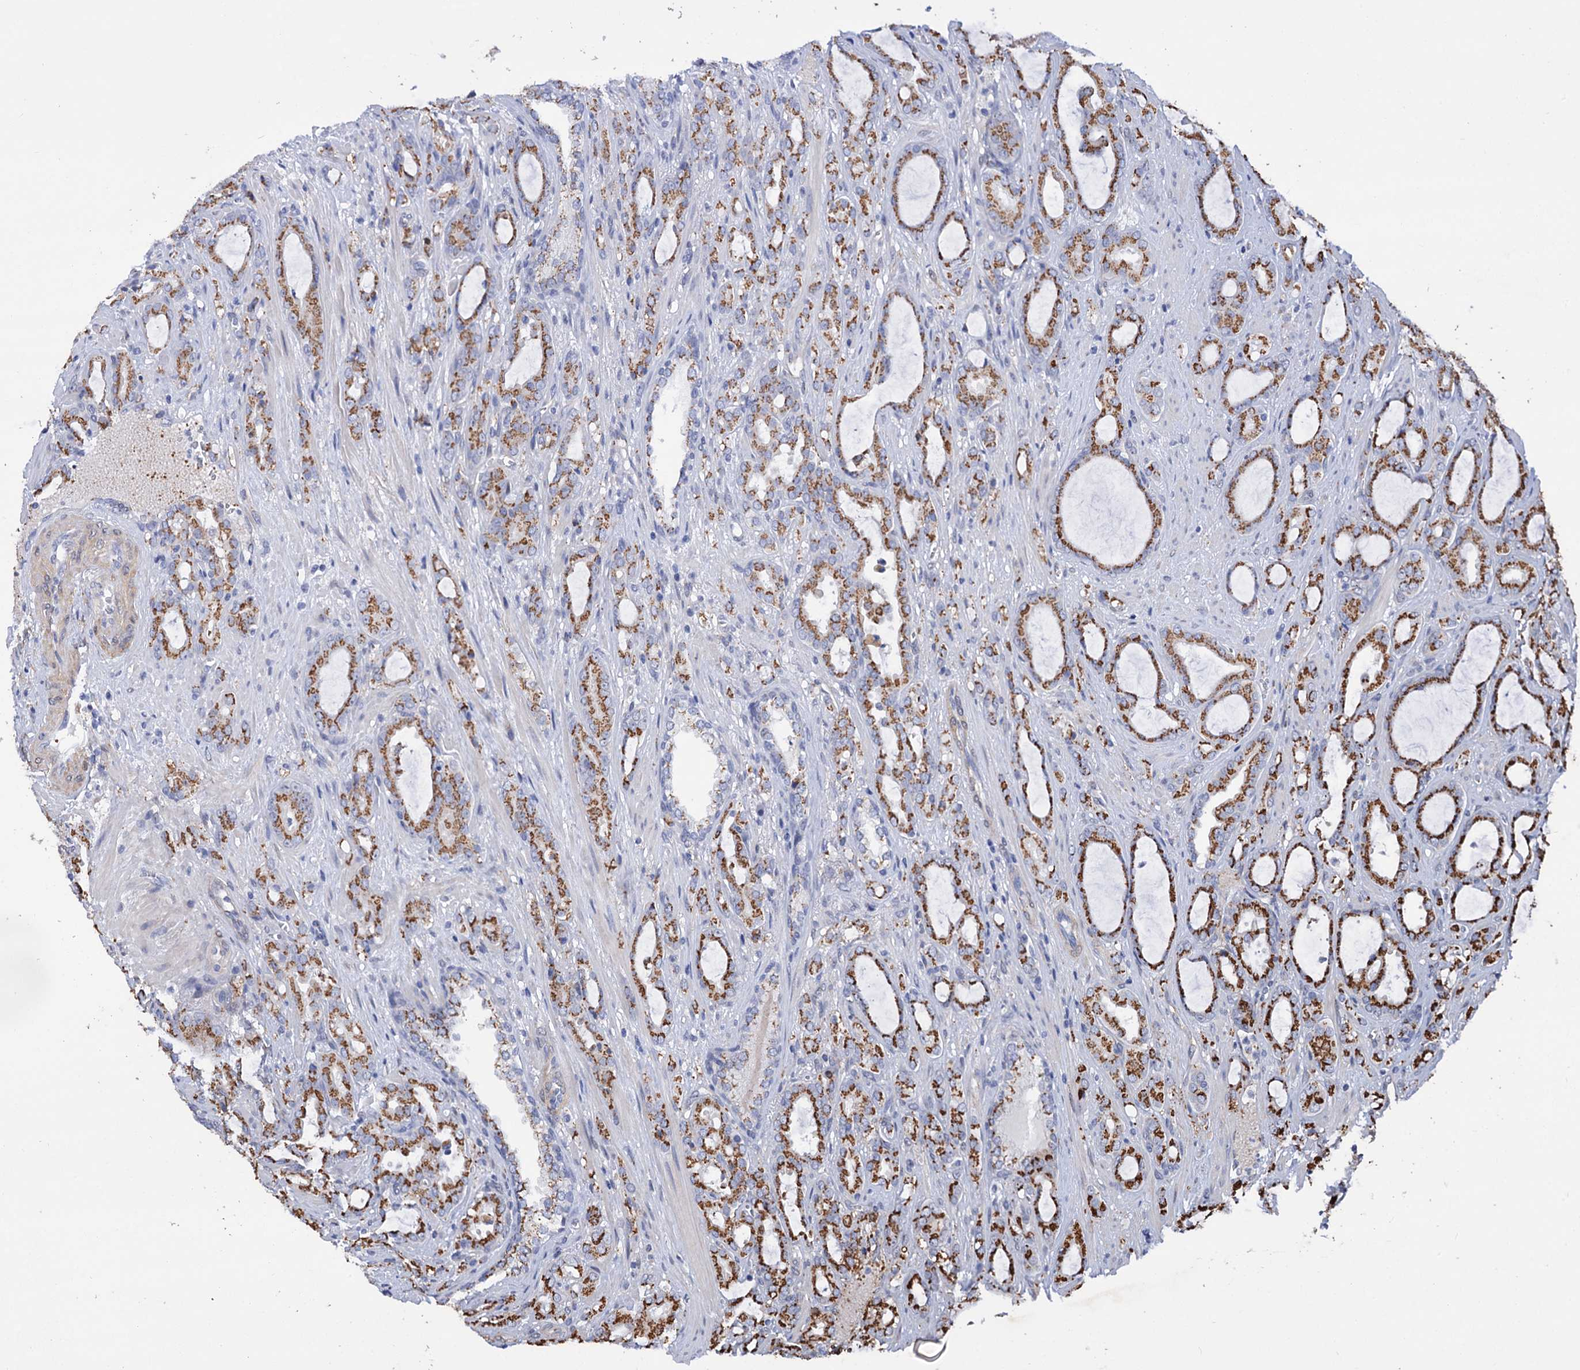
{"staining": {"intensity": "strong", "quantity": ">75%", "location": "cytoplasmic/membranous"}, "tissue": "prostate cancer", "cell_type": "Tumor cells", "image_type": "cancer", "snomed": [{"axis": "morphology", "description": "Adenocarcinoma, High grade"}, {"axis": "topography", "description": "Prostate"}], "caption": "Tumor cells display strong cytoplasmic/membranous positivity in approximately >75% of cells in prostate adenocarcinoma (high-grade).", "gene": "C11orf96", "patient": {"sex": "male", "age": 72}}